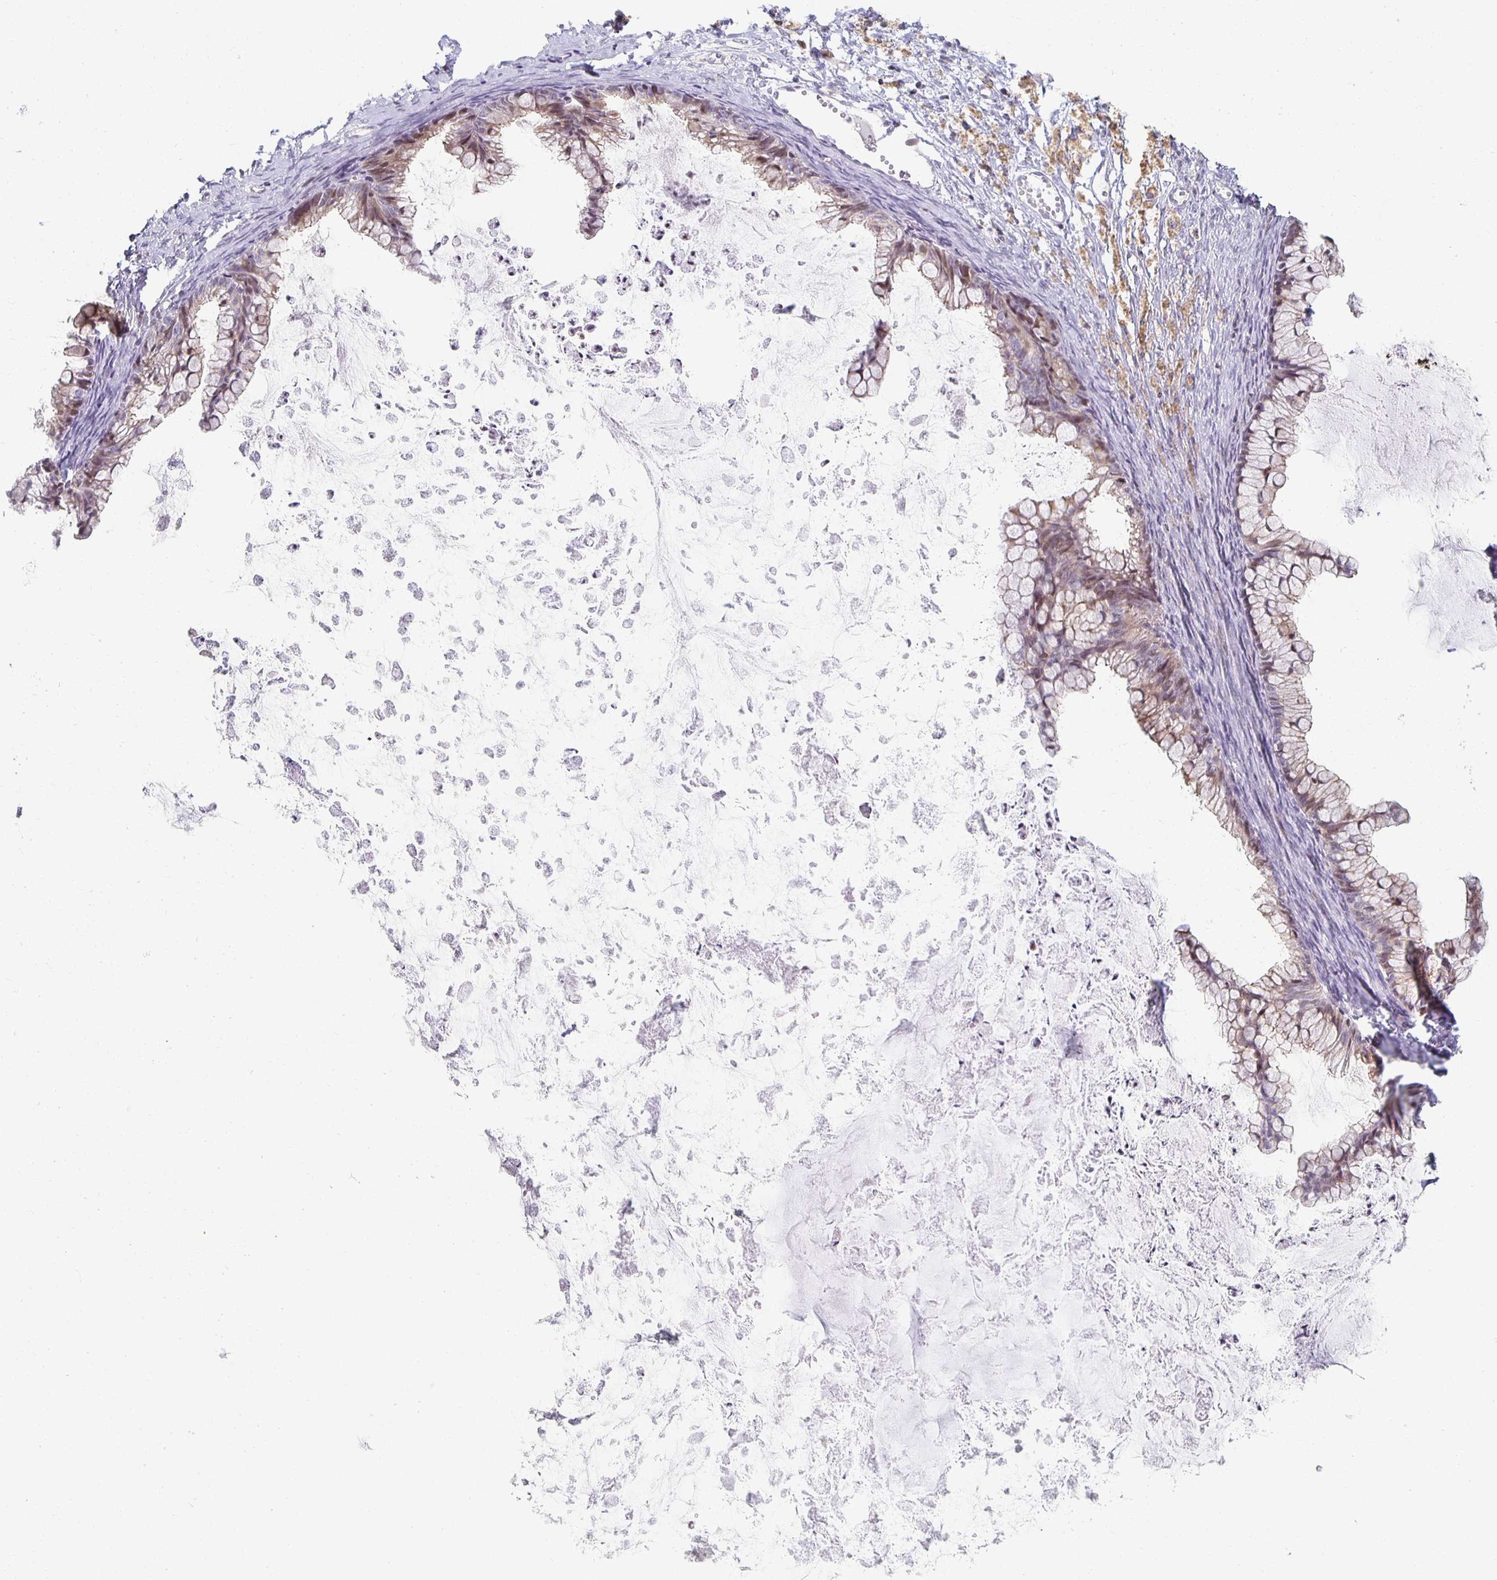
{"staining": {"intensity": "weak", "quantity": "25%-75%", "location": "cytoplasmic/membranous,nuclear"}, "tissue": "ovarian cancer", "cell_type": "Tumor cells", "image_type": "cancer", "snomed": [{"axis": "morphology", "description": "Cystadenocarcinoma, mucinous, NOS"}, {"axis": "topography", "description": "Ovary"}], "caption": "Tumor cells demonstrate low levels of weak cytoplasmic/membranous and nuclear positivity in approximately 25%-75% of cells in human mucinous cystadenocarcinoma (ovarian).", "gene": "HCFC1R1", "patient": {"sex": "female", "age": 35}}